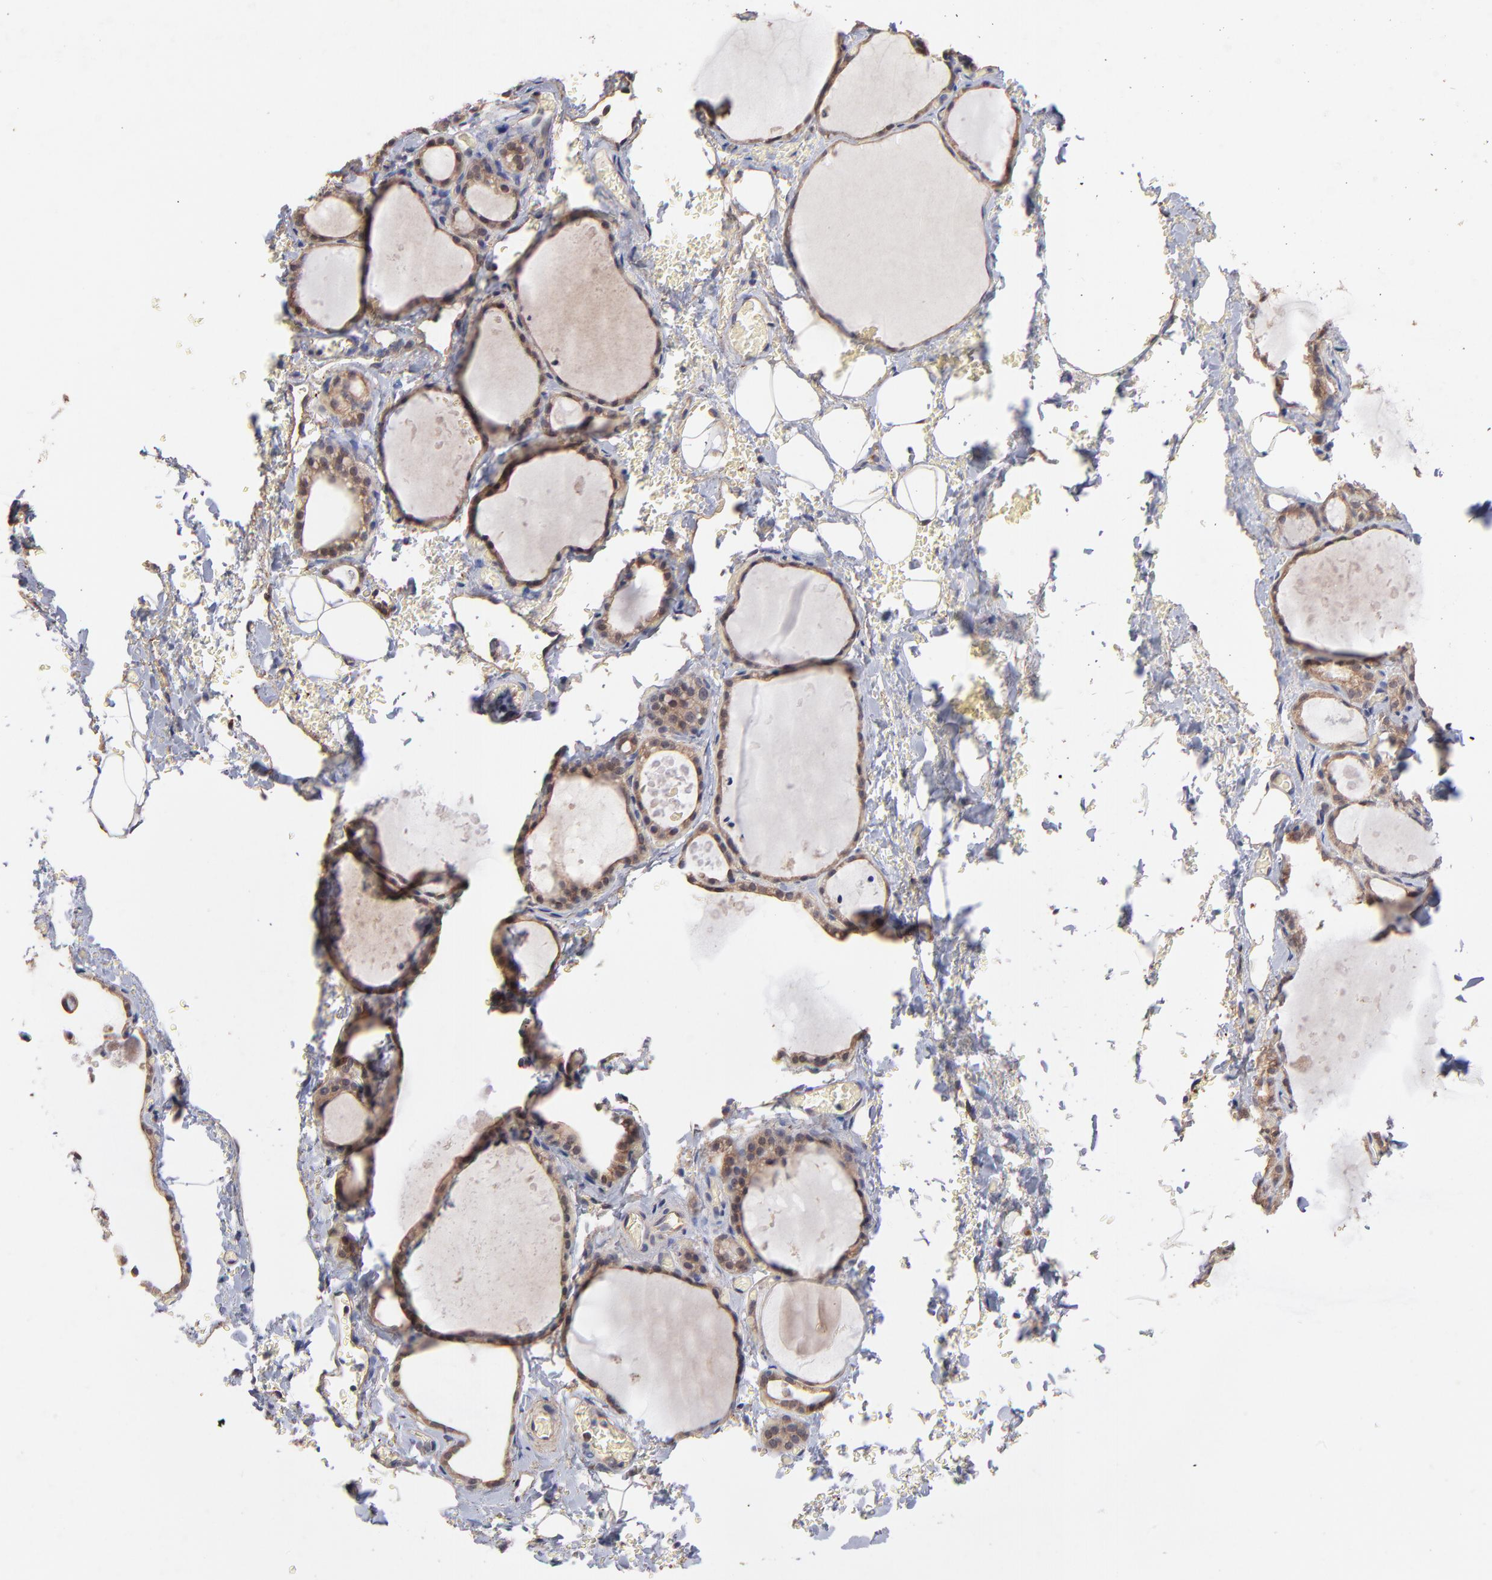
{"staining": {"intensity": "moderate", "quantity": ">75%", "location": "cytoplasmic/membranous"}, "tissue": "thyroid gland", "cell_type": "Glandular cells", "image_type": "normal", "snomed": [{"axis": "morphology", "description": "Normal tissue, NOS"}, {"axis": "topography", "description": "Thyroid gland"}], "caption": "High-power microscopy captured an immunohistochemistry image of benign thyroid gland, revealing moderate cytoplasmic/membranous positivity in about >75% of glandular cells. (Stains: DAB in brown, nuclei in blue, Microscopy: brightfield microscopy at high magnification).", "gene": "STAP2", "patient": {"sex": "male", "age": 61}}